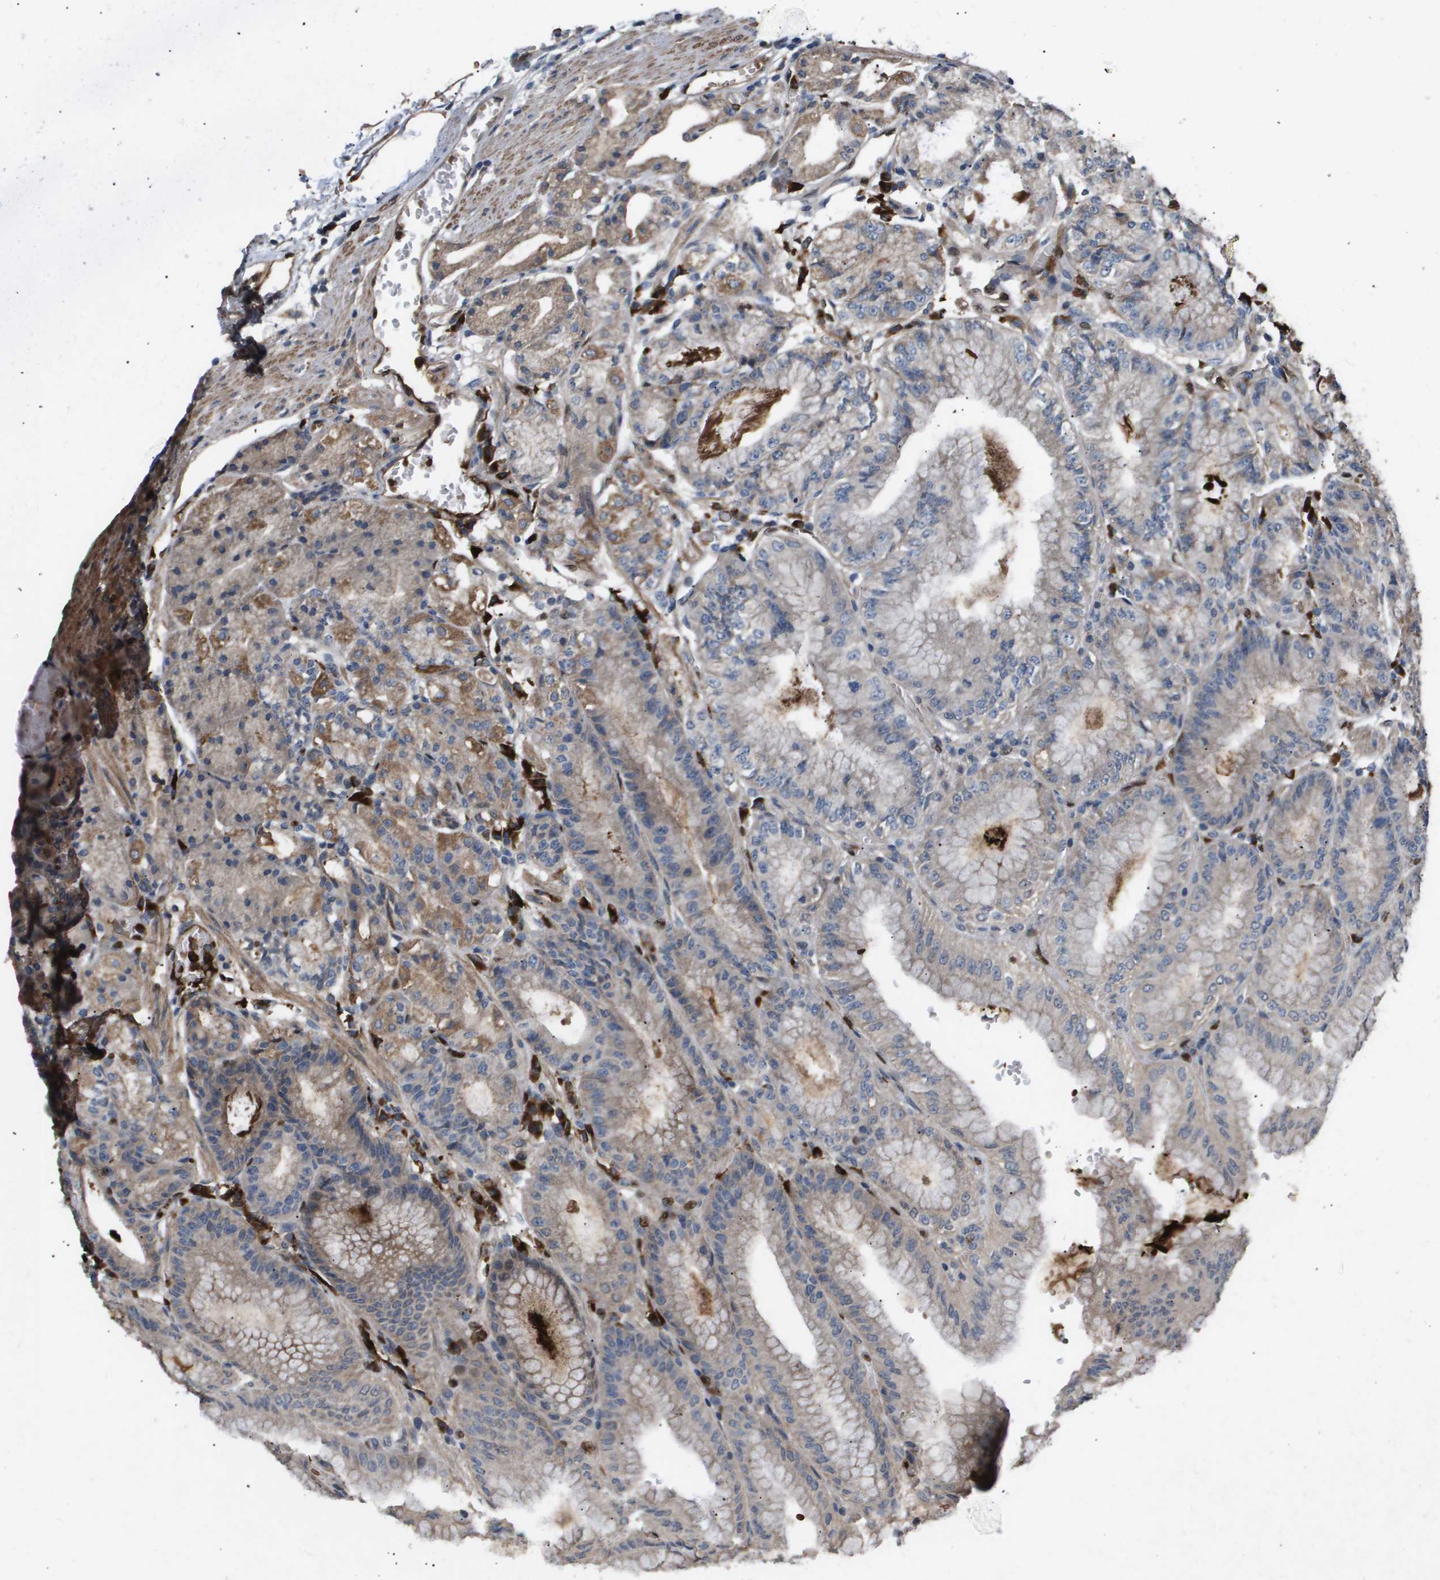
{"staining": {"intensity": "moderate", "quantity": "<25%", "location": "cytoplasmic/membranous"}, "tissue": "stomach", "cell_type": "Glandular cells", "image_type": "normal", "snomed": [{"axis": "morphology", "description": "Normal tissue, NOS"}, {"axis": "topography", "description": "Stomach, lower"}], "caption": "Stomach stained with DAB immunohistochemistry (IHC) exhibits low levels of moderate cytoplasmic/membranous expression in about <25% of glandular cells. Immunohistochemistry (ihc) stains the protein in brown and the nuclei are stained blue.", "gene": "ERG", "patient": {"sex": "male", "age": 71}}